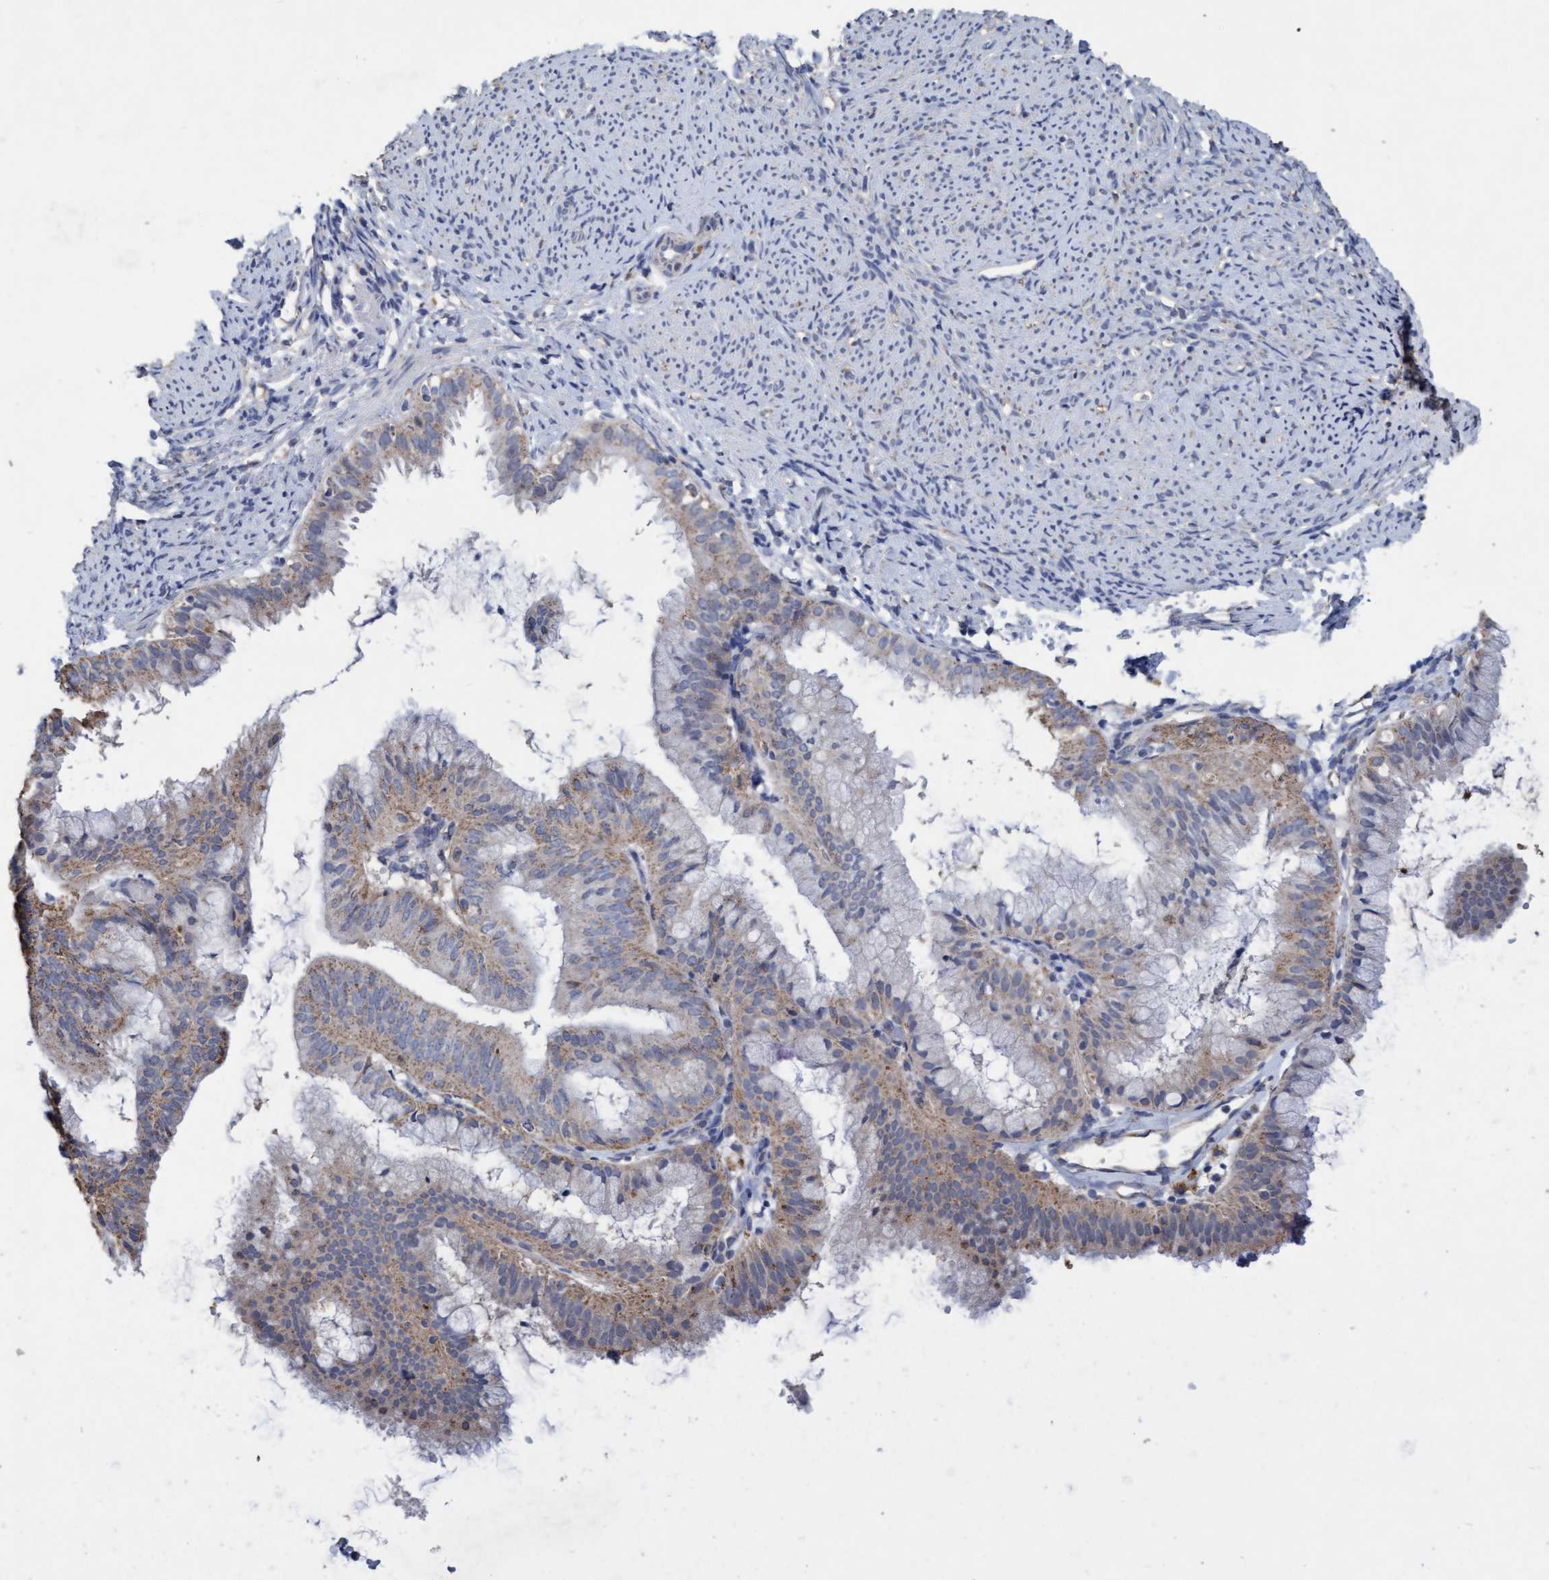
{"staining": {"intensity": "weak", "quantity": ">75%", "location": "cytoplasmic/membranous"}, "tissue": "endometrial cancer", "cell_type": "Tumor cells", "image_type": "cancer", "snomed": [{"axis": "morphology", "description": "Adenocarcinoma, NOS"}, {"axis": "topography", "description": "Endometrium"}], "caption": "The histopathology image demonstrates staining of adenocarcinoma (endometrial), revealing weak cytoplasmic/membranous protein staining (brown color) within tumor cells.", "gene": "VSIG8", "patient": {"sex": "female", "age": 63}}